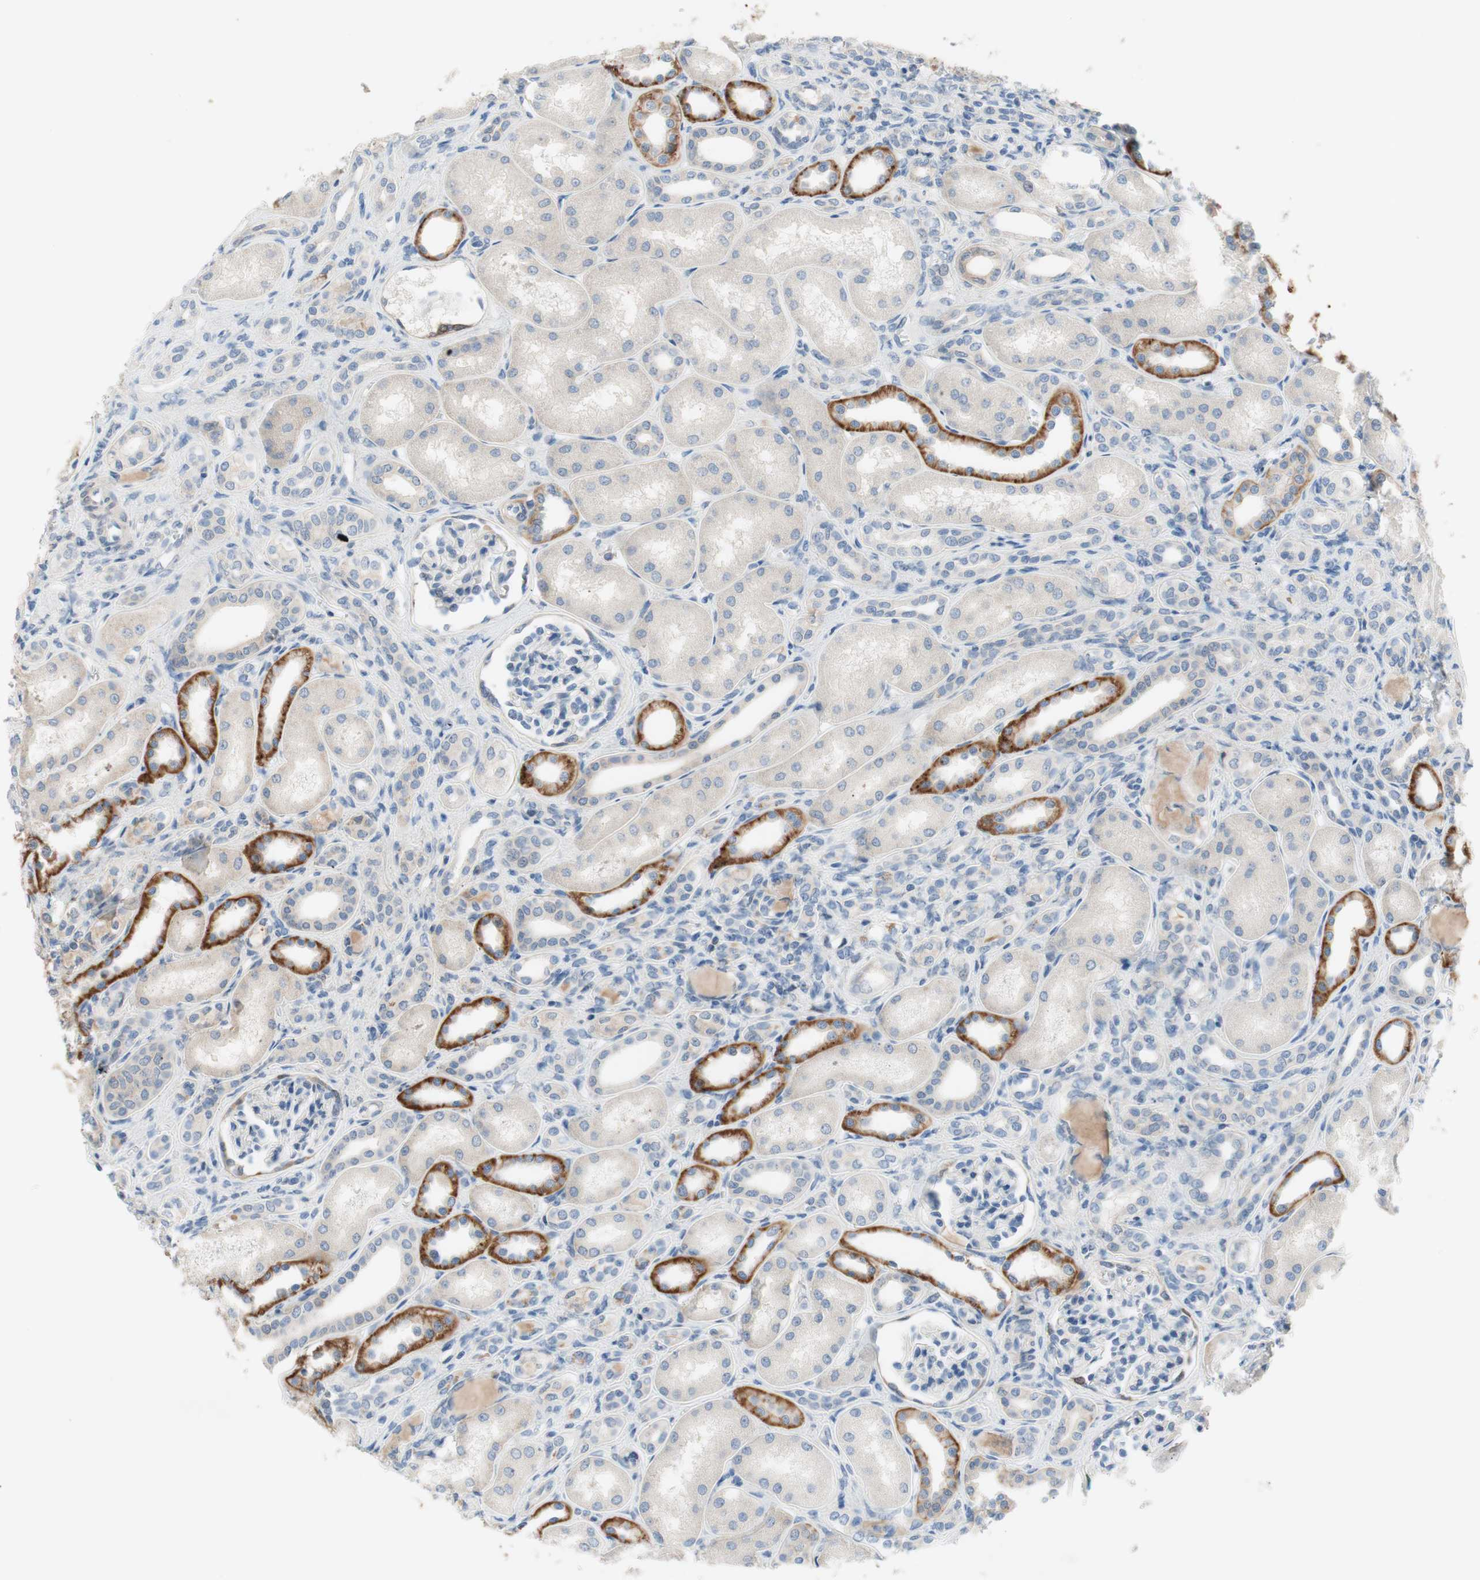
{"staining": {"intensity": "negative", "quantity": "none", "location": "none"}, "tissue": "kidney", "cell_type": "Cells in glomeruli", "image_type": "normal", "snomed": [{"axis": "morphology", "description": "Normal tissue, NOS"}, {"axis": "topography", "description": "Kidney"}], "caption": "High power microscopy photomicrograph of an IHC micrograph of benign kidney, revealing no significant staining in cells in glomeruli.", "gene": "FDFT1", "patient": {"sex": "male", "age": 7}}